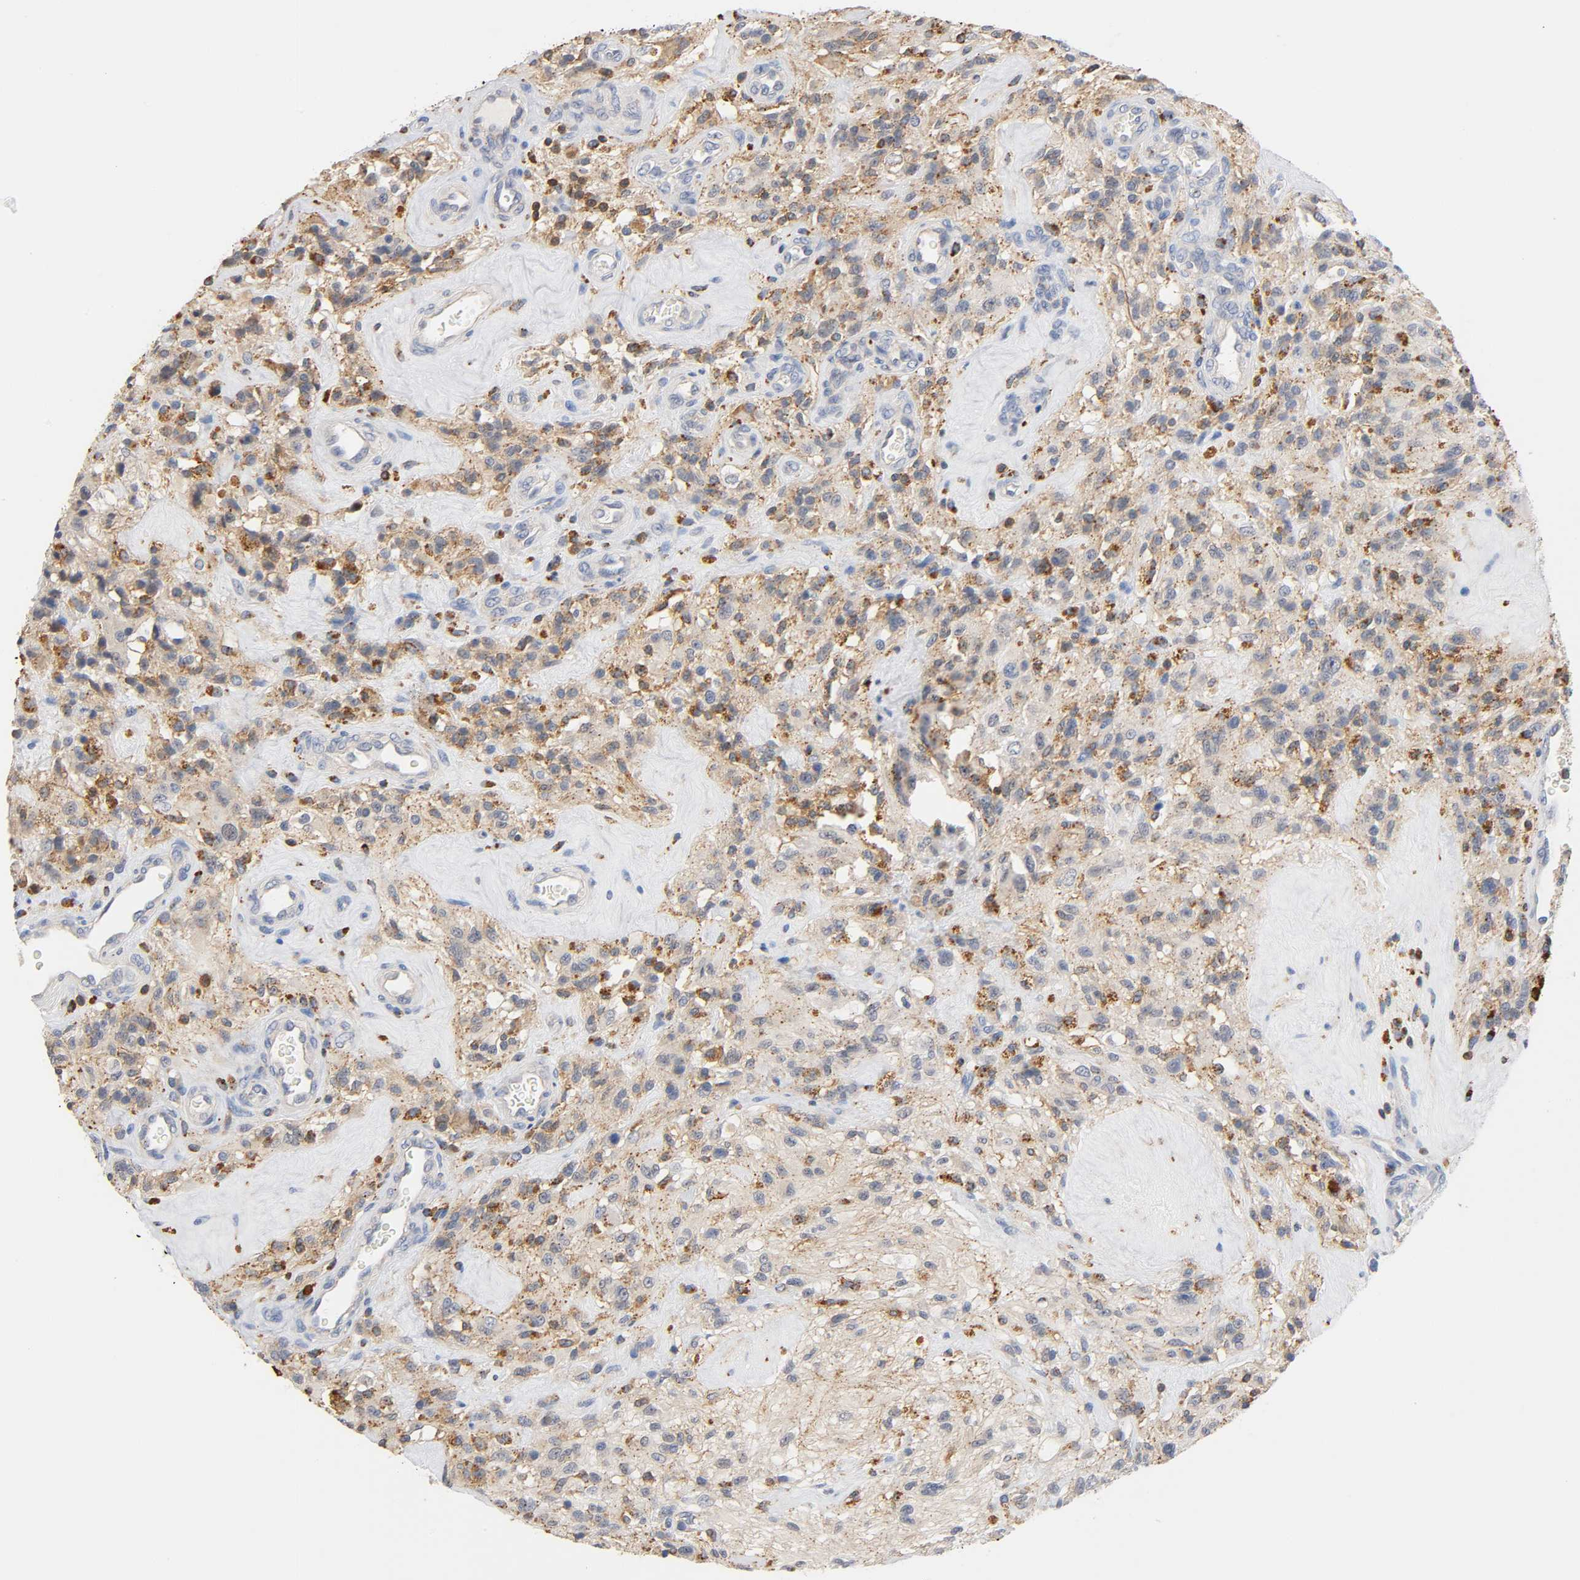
{"staining": {"intensity": "moderate", "quantity": "25%-75%", "location": "cytoplasmic/membranous"}, "tissue": "glioma", "cell_type": "Tumor cells", "image_type": "cancer", "snomed": [{"axis": "morphology", "description": "Normal tissue, NOS"}, {"axis": "morphology", "description": "Glioma, malignant, High grade"}, {"axis": "topography", "description": "Cerebral cortex"}], "caption": "Immunohistochemistry micrograph of glioma stained for a protein (brown), which demonstrates medium levels of moderate cytoplasmic/membranous expression in approximately 25%-75% of tumor cells.", "gene": "UCKL1", "patient": {"sex": "male", "age": 56}}